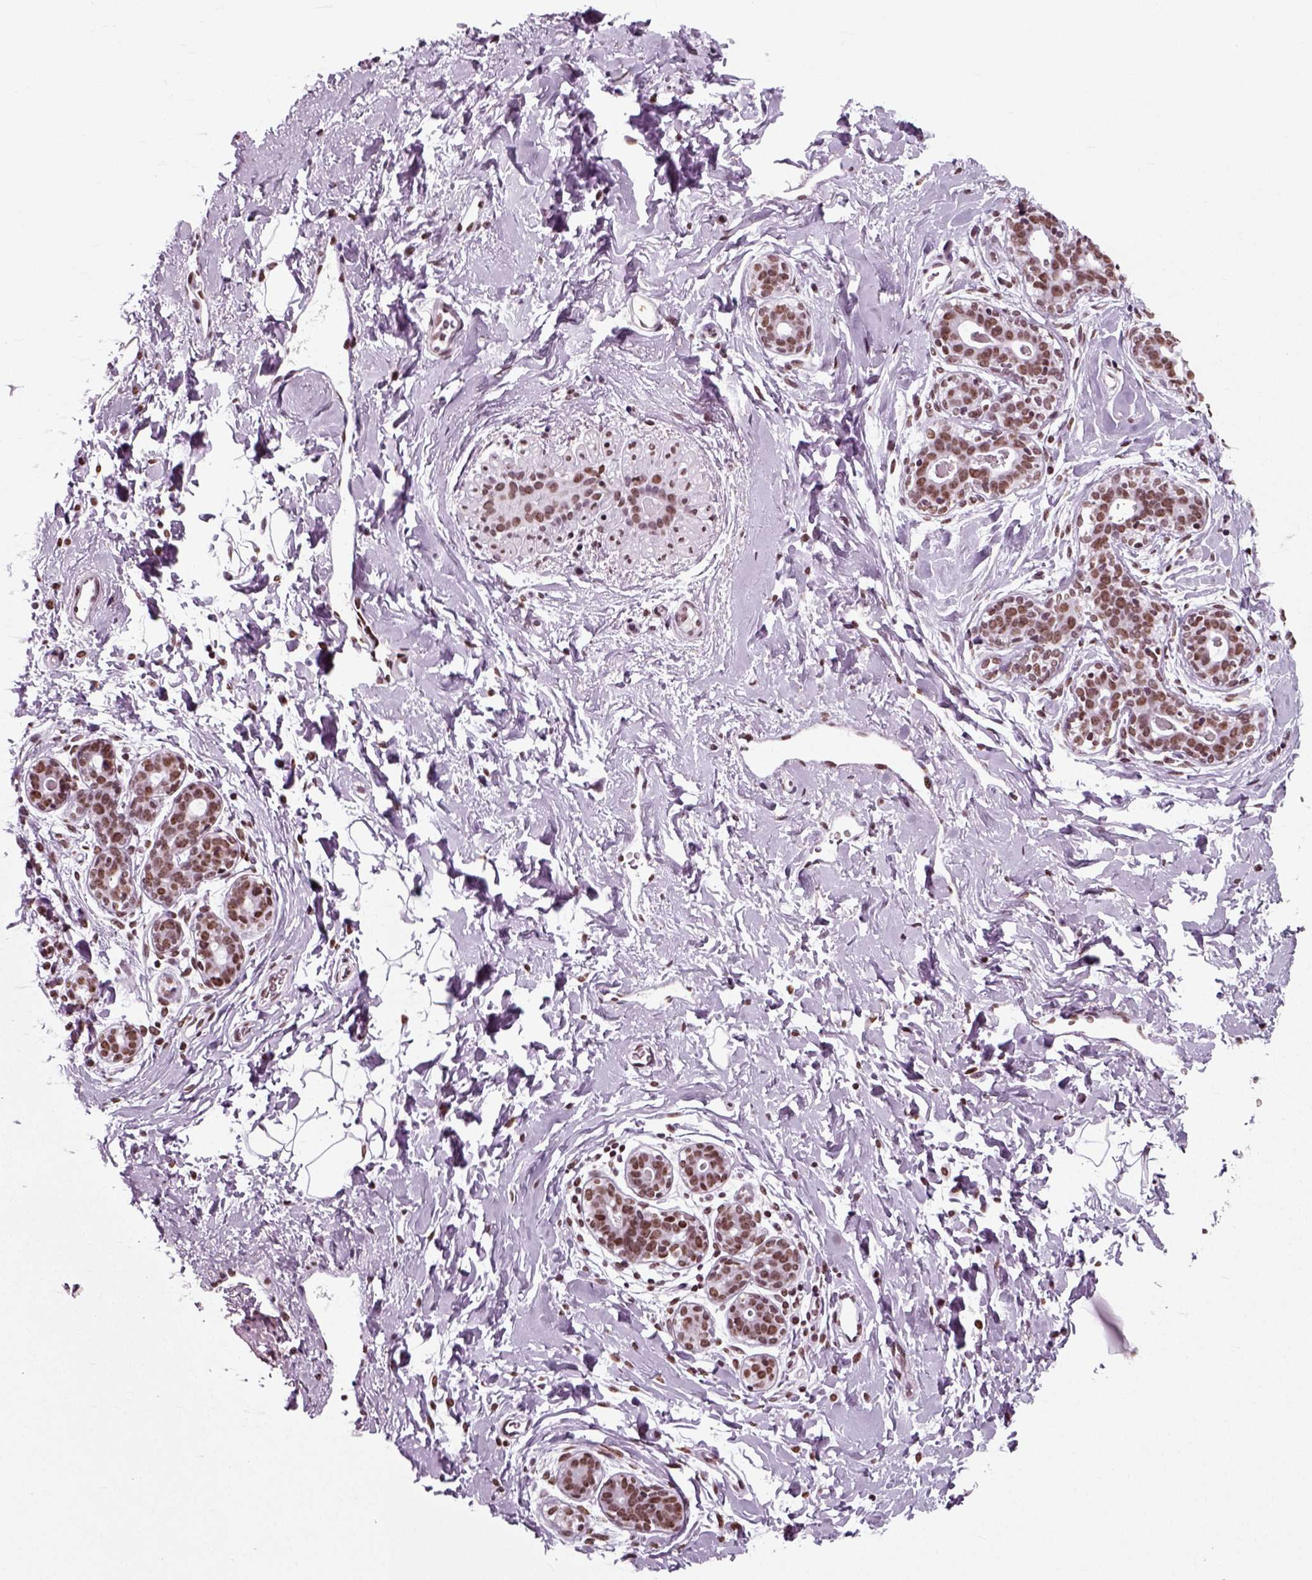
{"staining": {"intensity": "moderate", "quantity": ">75%", "location": "nuclear"}, "tissue": "breast", "cell_type": "Adipocytes", "image_type": "normal", "snomed": [{"axis": "morphology", "description": "Normal tissue, NOS"}, {"axis": "topography", "description": "Breast"}], "caption": "Breast stained with immunohistochemistry (IHC) demonstrates moderate nuclear staining in about >75% of adipocytes.", "gene": "POLR1H", "patient": {"sex": "female", "age": 43}}